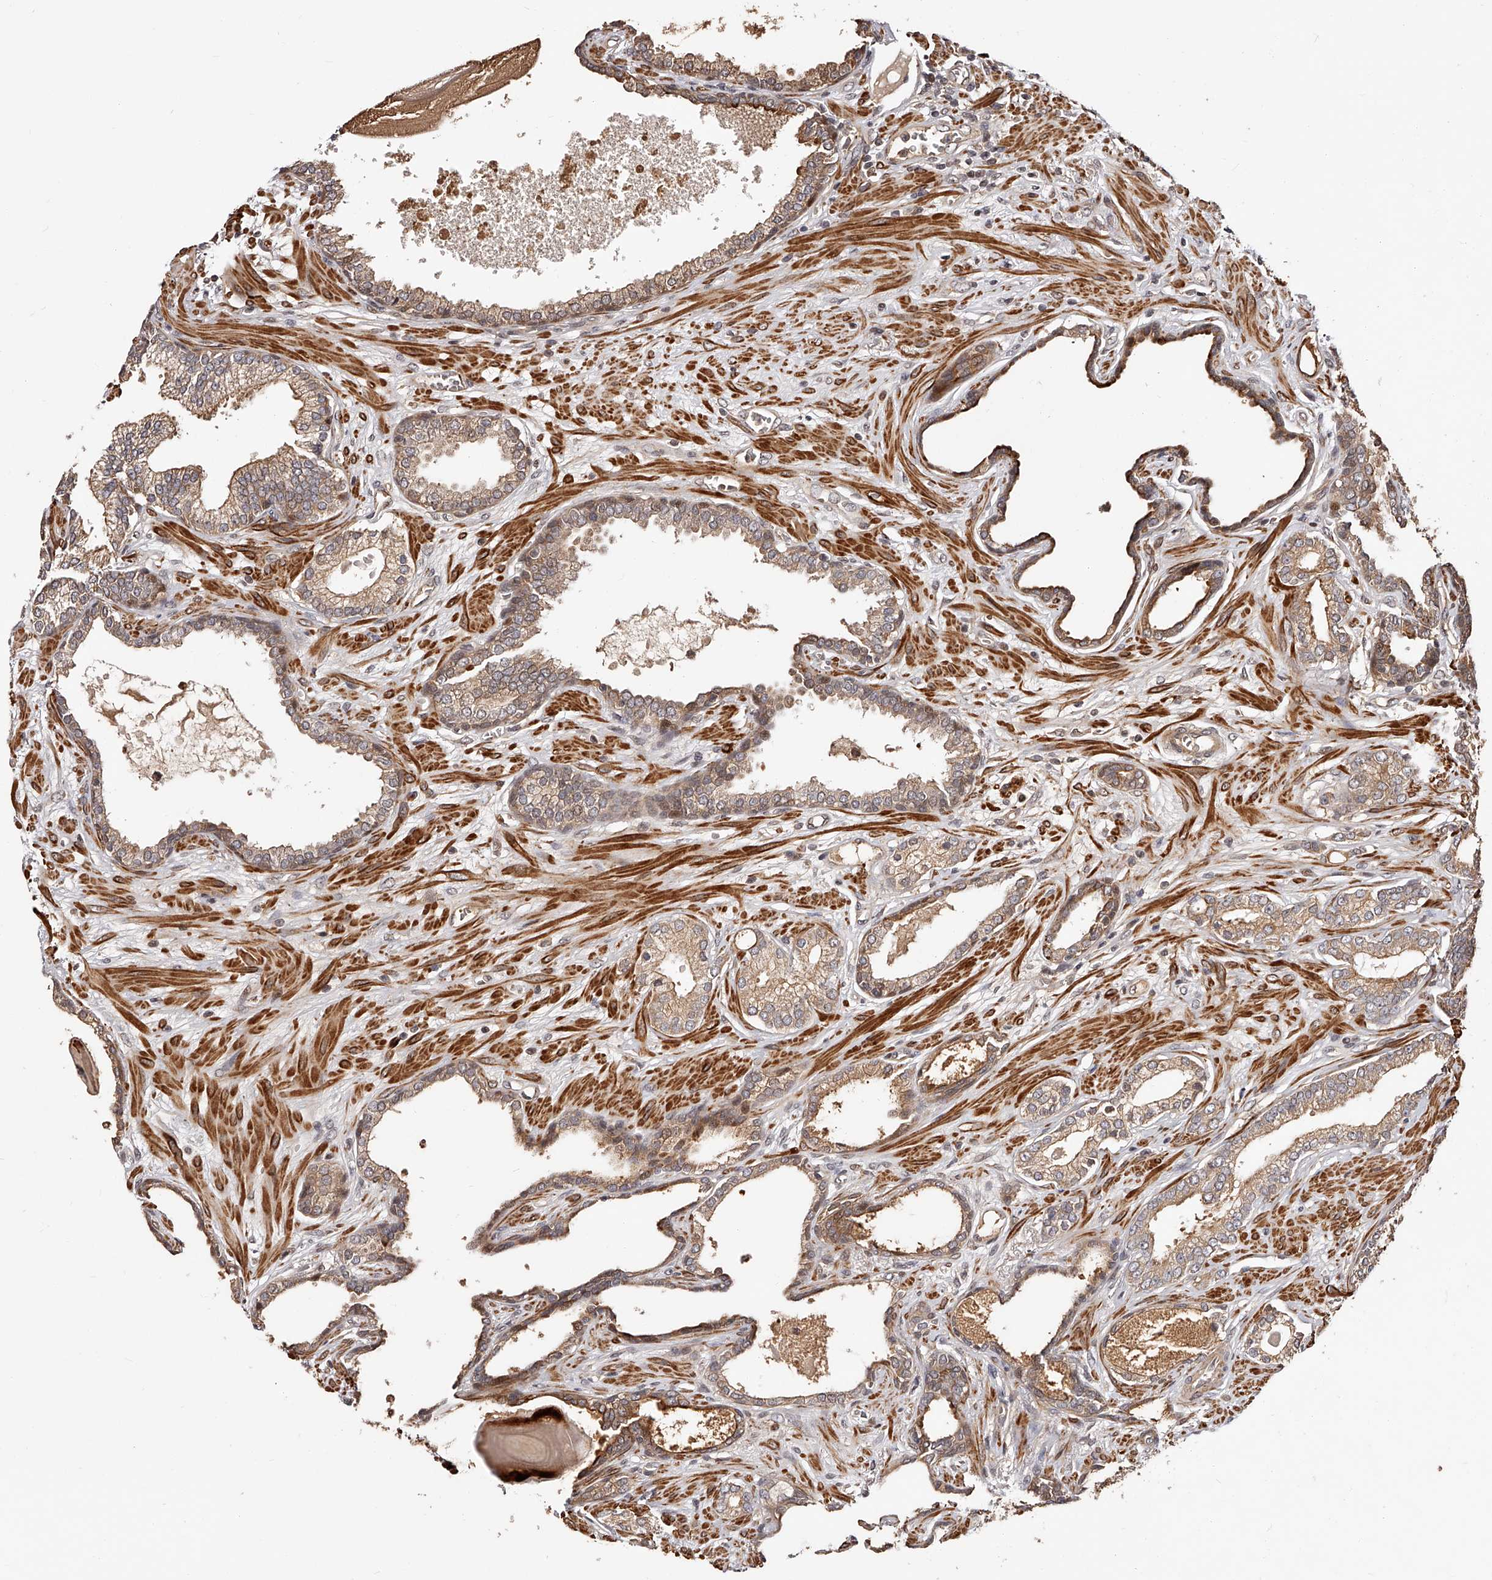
{"staining": {"intensity": "weak", "quantity": "25%-75%", "location": "cytoplasmic/membranous"}, "tissue": "prostate cancer", "cell_type": "Tumor cells", "image_type": "cancer", "snomed": [{"axis": "morphology", "description": "Adenocarcinoma, Low grade"}, {"axis": "topography", "description": "Prostate"}], "caption": "Prostate cancer (adenocarcinoma (low-grade)) stained with DAB (3,3'-diaminobenzidine) immunohistochemistry shows low levels of weak cytoplasmic/membranous expression in about 25%-75% of tumor cells.", "gene": "CUL7", "patient": {"sex": "male", "age": 70}}